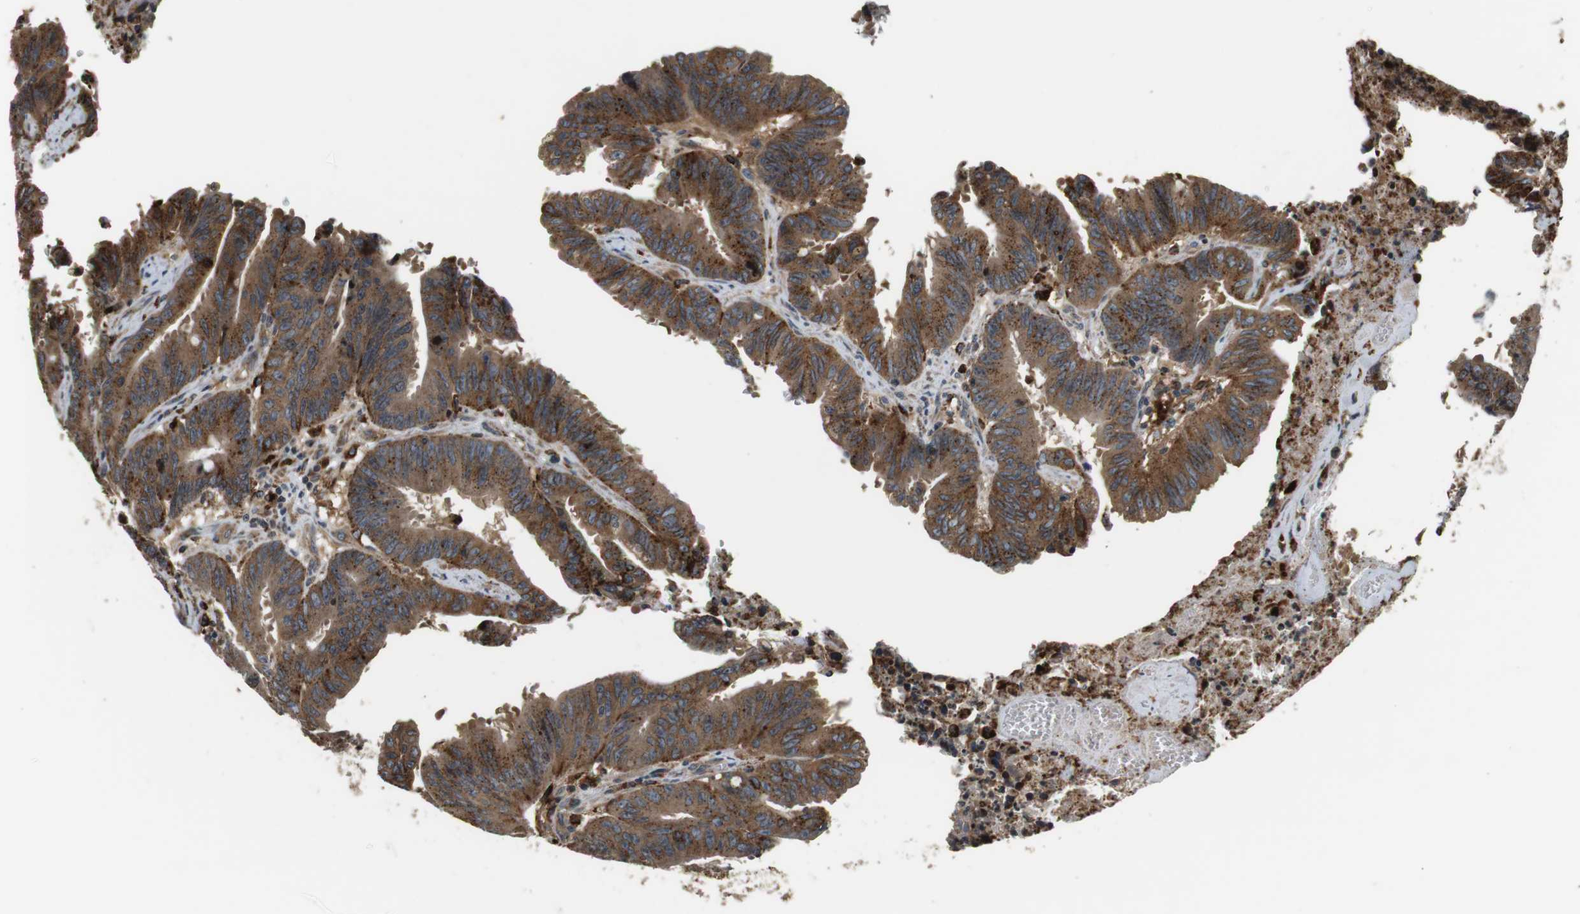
{"staining": {"intensity": "moderate", "quantity": ">75%", "location": "cytoplasmic/membranous"}, "tissue": "colorectal cancer", "cell_type": "Tumor cells", "image_type": "cancer", "snomed": [{"axis": "morphology", "description": "Adenocarcinoma, NOS"}, {"axis": "topography", "description": "Colon"}], "caption": "A micrograph of colorectal cancer stained for a protein shows moderate cytoplasmic/membranous brown staining in tumor cells.", "gene": "TXNRD1", "patient": {"sex": "male", "age": 45}}